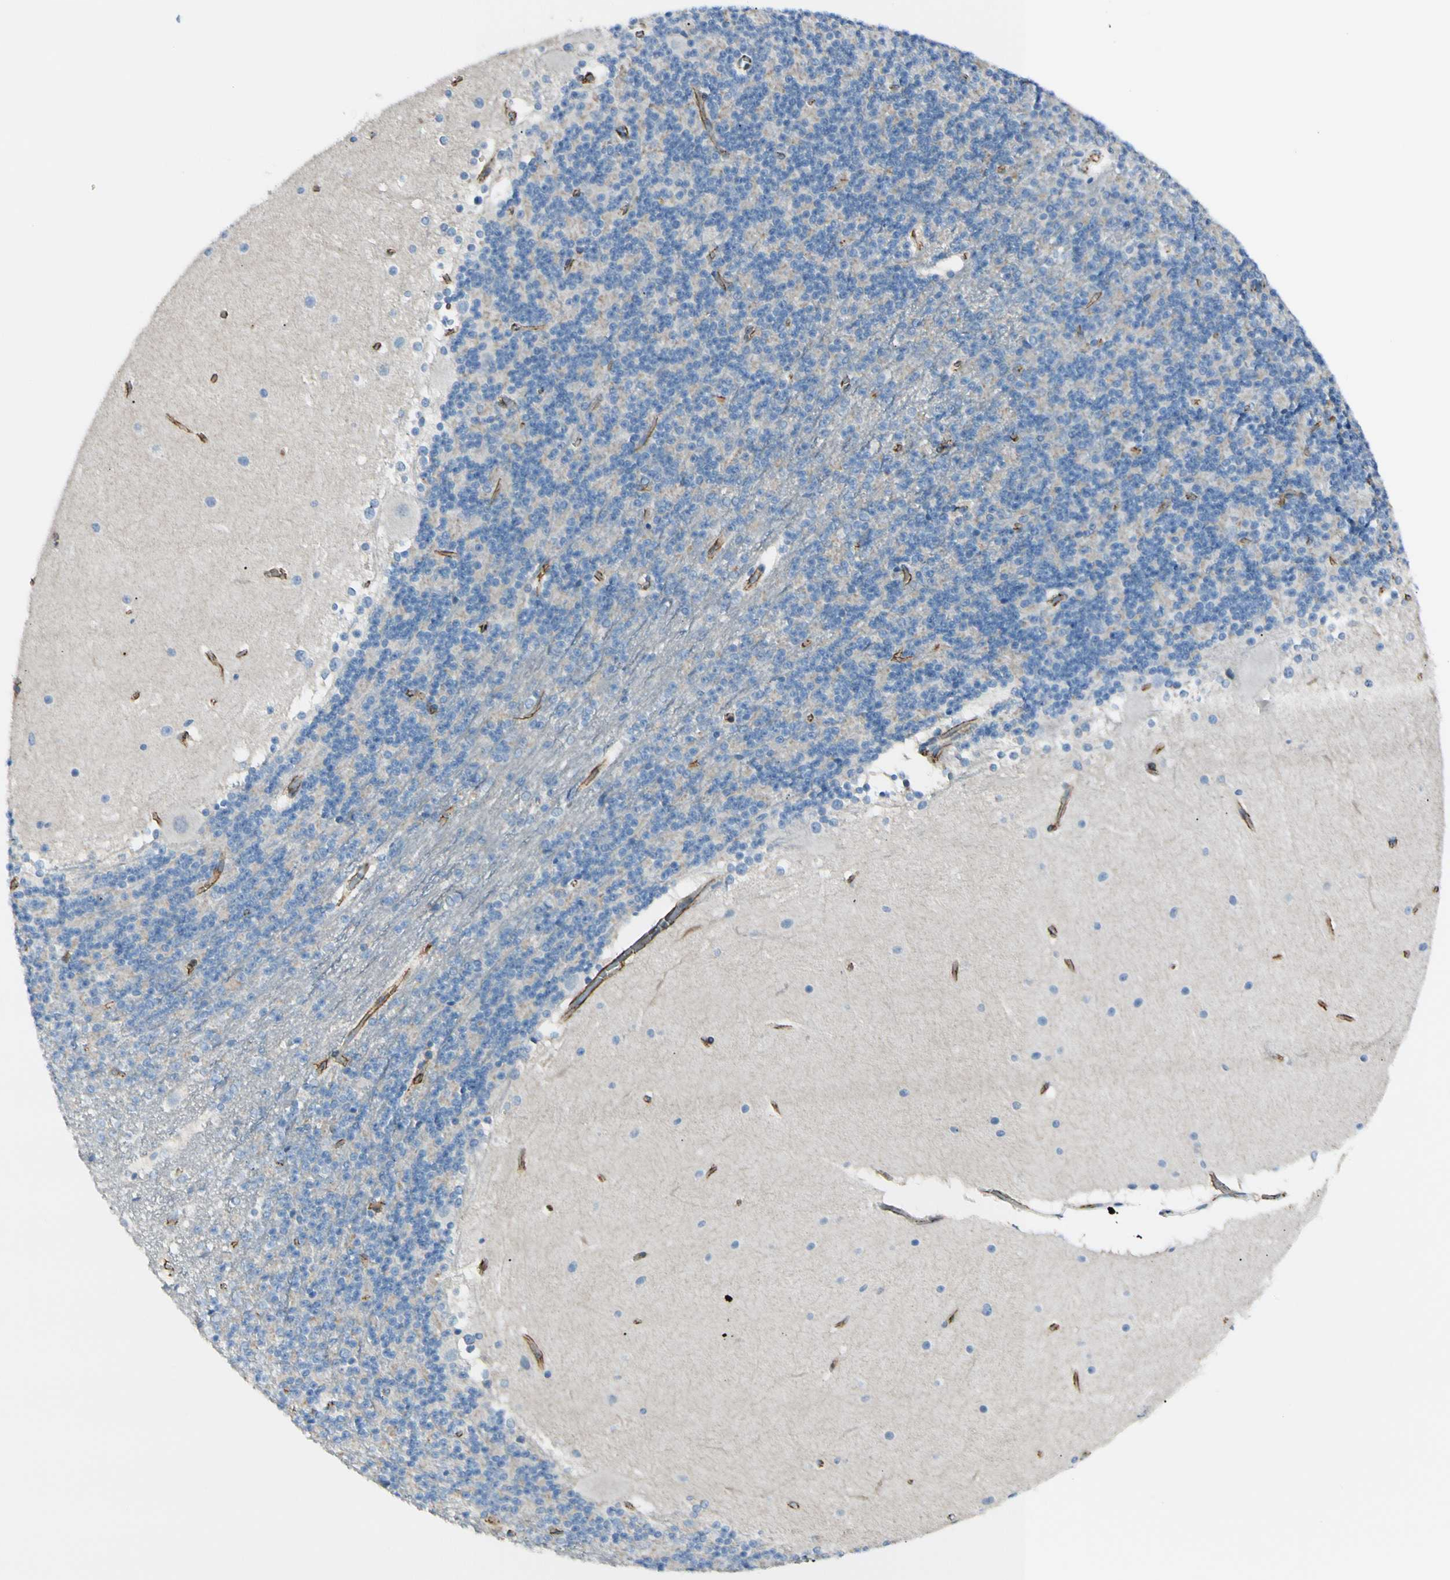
{"staining": {"intensity": "negative", "quantity": "none", "location": "none"}, "tissue": "cerebellum", "cell_type": "Cells in granular layer", "image_type": "normal", "snomed": [{"axis": "morphology", "description": "Normal tissue, NOS"}, {"axis": "topography", "description": "Cerebellum"}], "caption": "Immunohistochemistry micrograph of benign cerebellum stained for a protein (brown), which shows no expression in cells in granular layer.", "gene": "TJP1", "patient": {"sex": "female", "age": 19}}